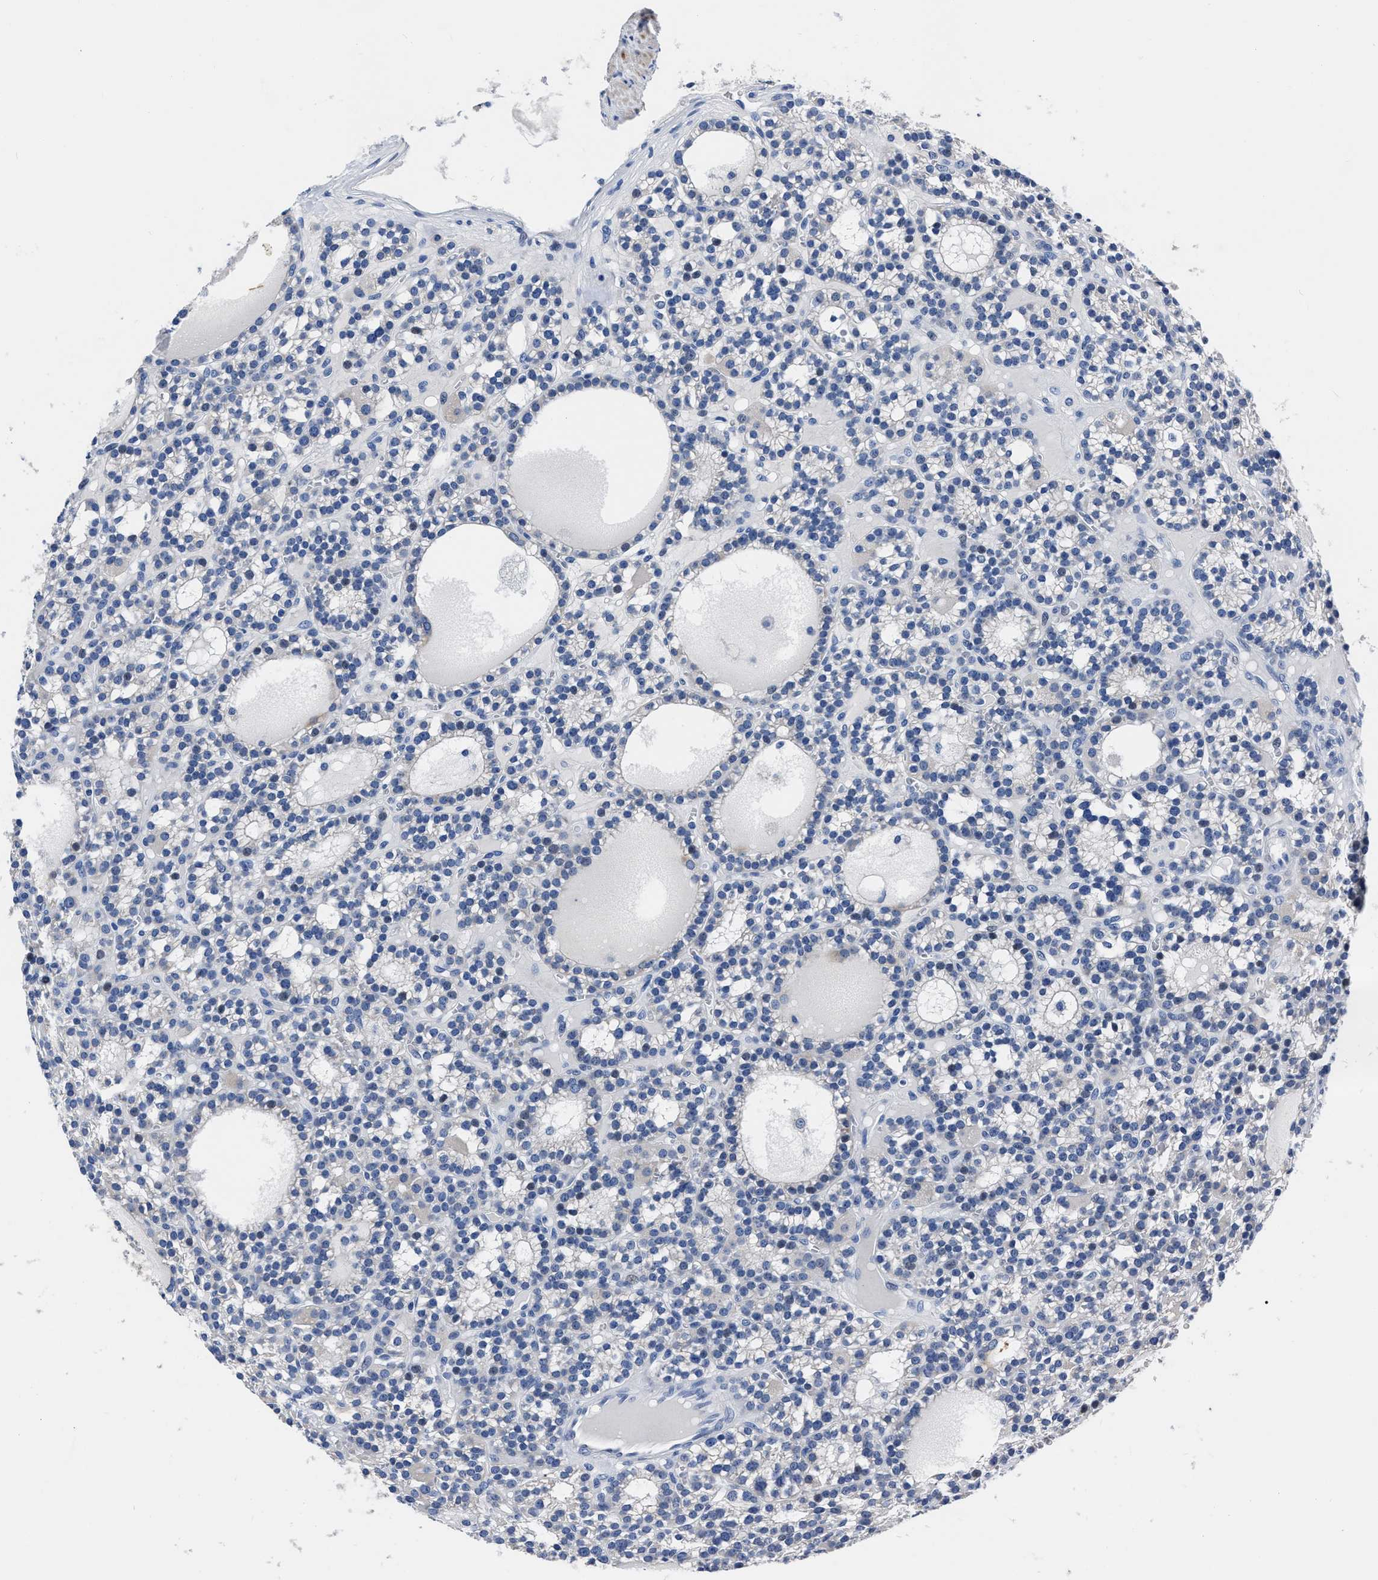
{"staining": {"intensity": "moderate", "quantity": "<25%", "location": "cytoplasmic/membranous"}, "tissue": "parathyroid gland", "cell_type": "Glandular cells", "image_type": "normal", "snomed": [{"axis": "morphology", "description": "Normal tissue, NOS"}, {"axis": "morphology", "description": "Adenoma, NOS"}, {"axis": "topography", "description": "Parathyroid gland"}], "caption": "Protein expression analysis of normal human parathyroid gland reveals moderate cytoplasmic/membranous positivity in approximately <25% of glandular cells. (Brightfield microscopy of DAB IHC at high magnification).", "gene": "MOV10L1", "patient": {"sex": "female", "age": 58}}